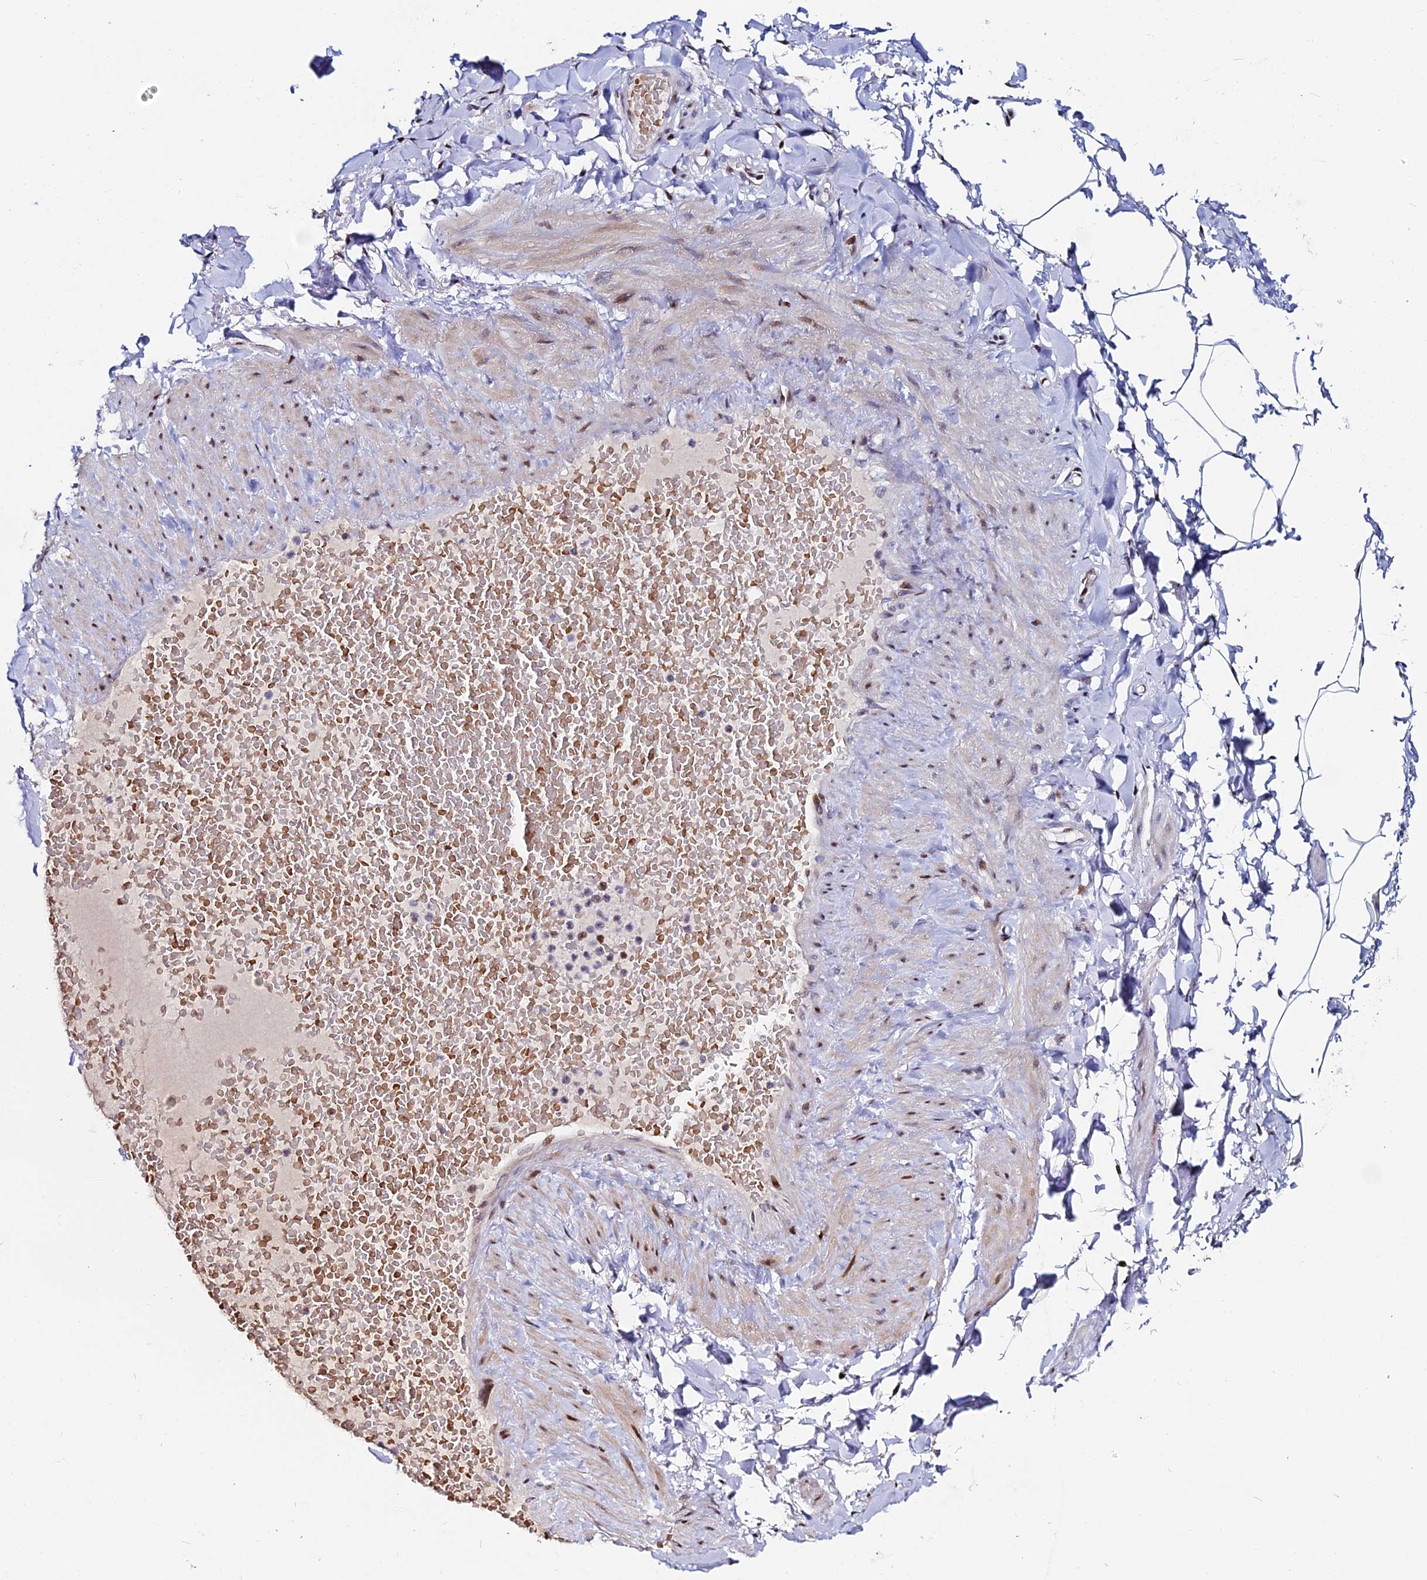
{"staining": {"intensity": "negative", "quantity": "none", "location": "none"}, "tissue": "adipose tissue", "cell_type": "Adipocytes", "image_type": "normal", "snomed": [{"axis": "morphology", "description": "Normal tissue, NOS"}, {"axis": "topography", "description": "Soft tissue"}, {"axis": "topography", "description": "Vascular tissue"}], "caption": "Micrograph shows no protein positivity in adipocytes of benign adipose tissue.", "gene": "MYNN", "patient": {"sex": "male", "age": 54}}